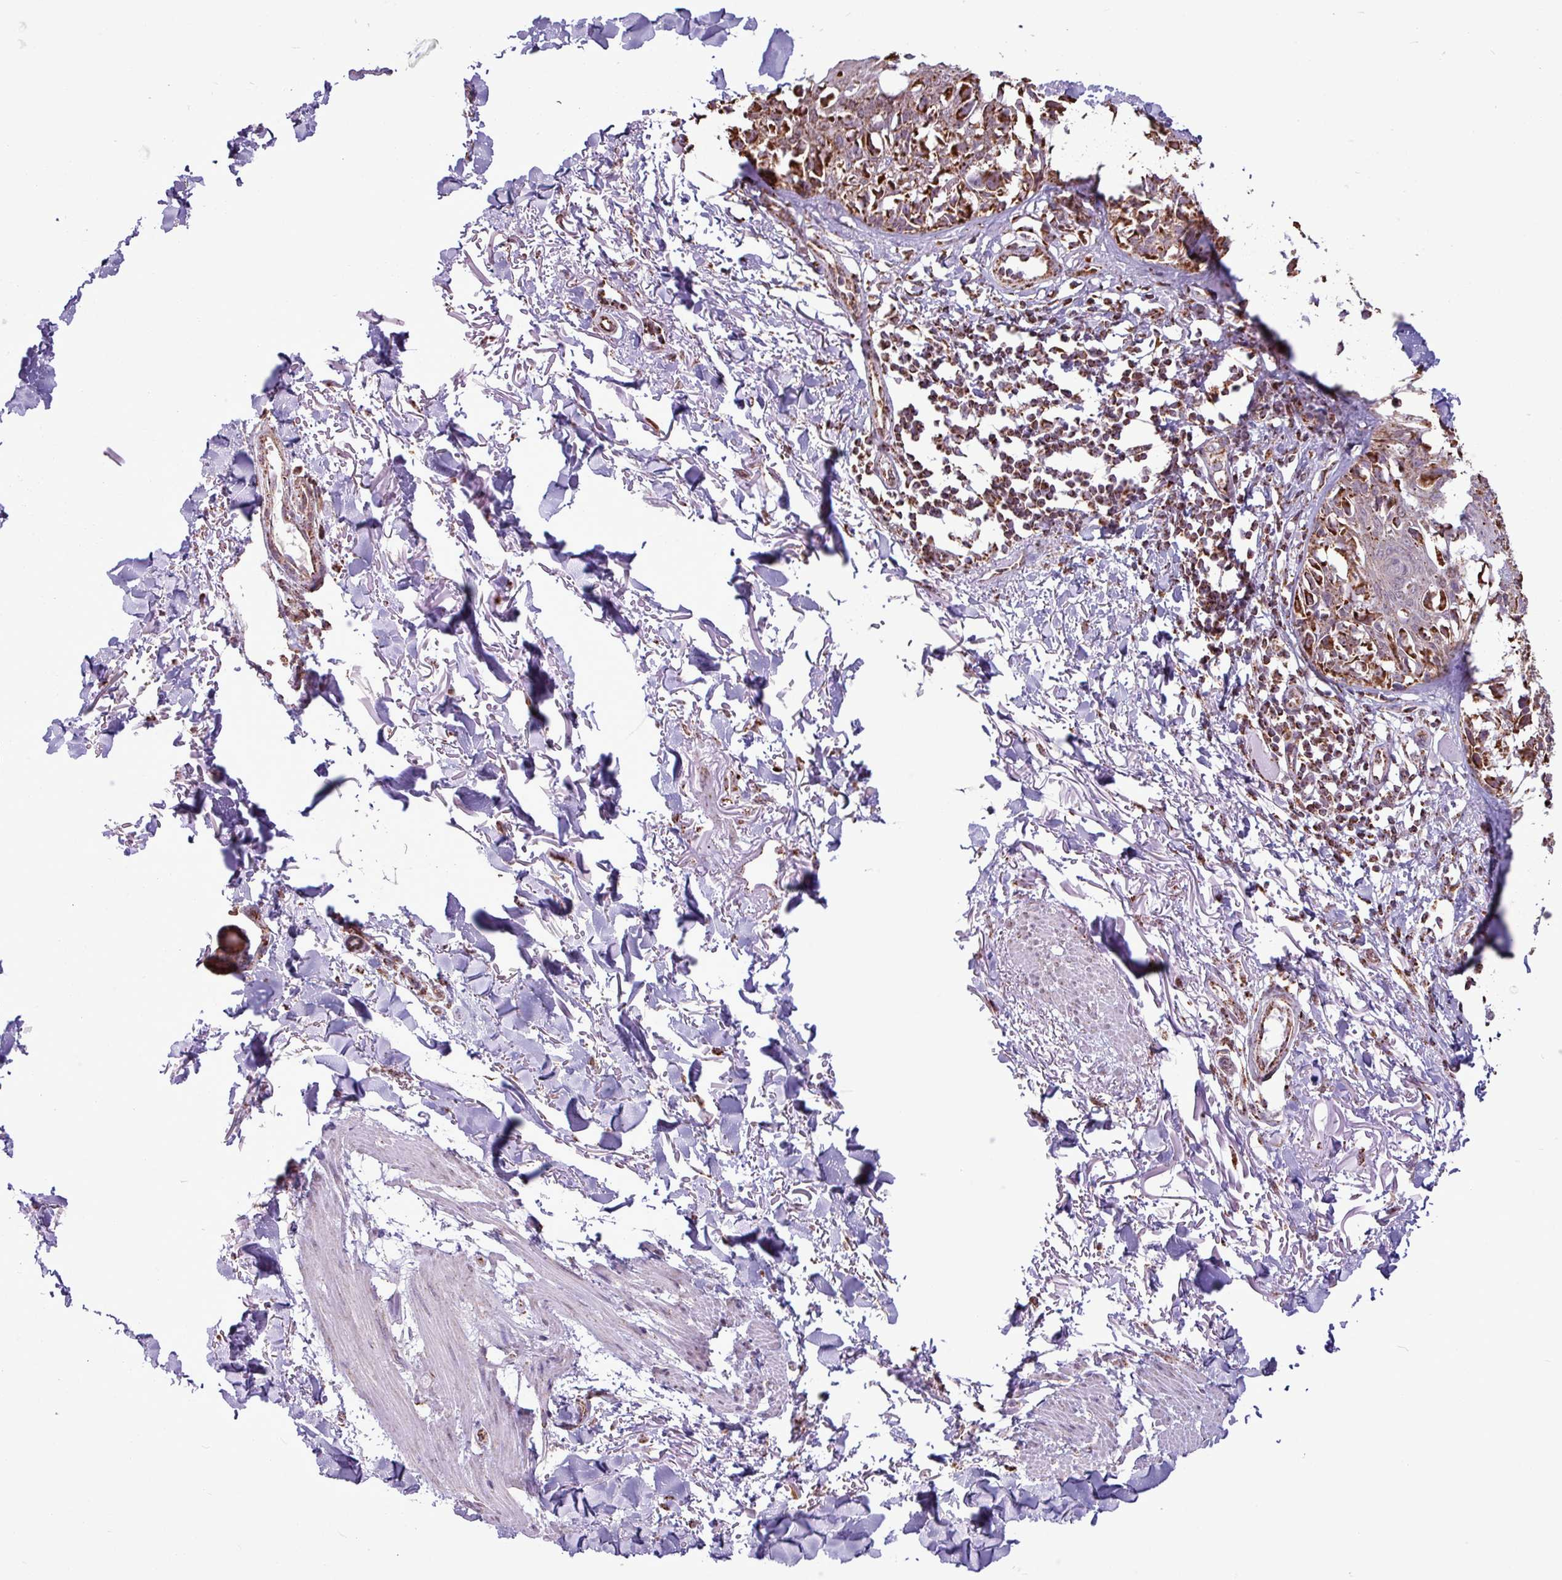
{"staining": {"intensity": "strong", "quantity": ">75%", "location": "cytoplasmic/membranous"}, "tissue": "melanoma", "cell_type": "Tumor cells", "image_type": "cancer", "snomed": [{"axis": "morphology", "description": "Malignant melanoma, NOS"}, {"axis": "topography", "description": "Skin"}], "caption": "Malignant melanoma was stained to show a protein in brown. There is high levels of strong cytoplasmic/membranous positivity in approximately >75% of tumor cells.", "gene": "ALG8", "patient": {"sex": "male", "age": 73}}